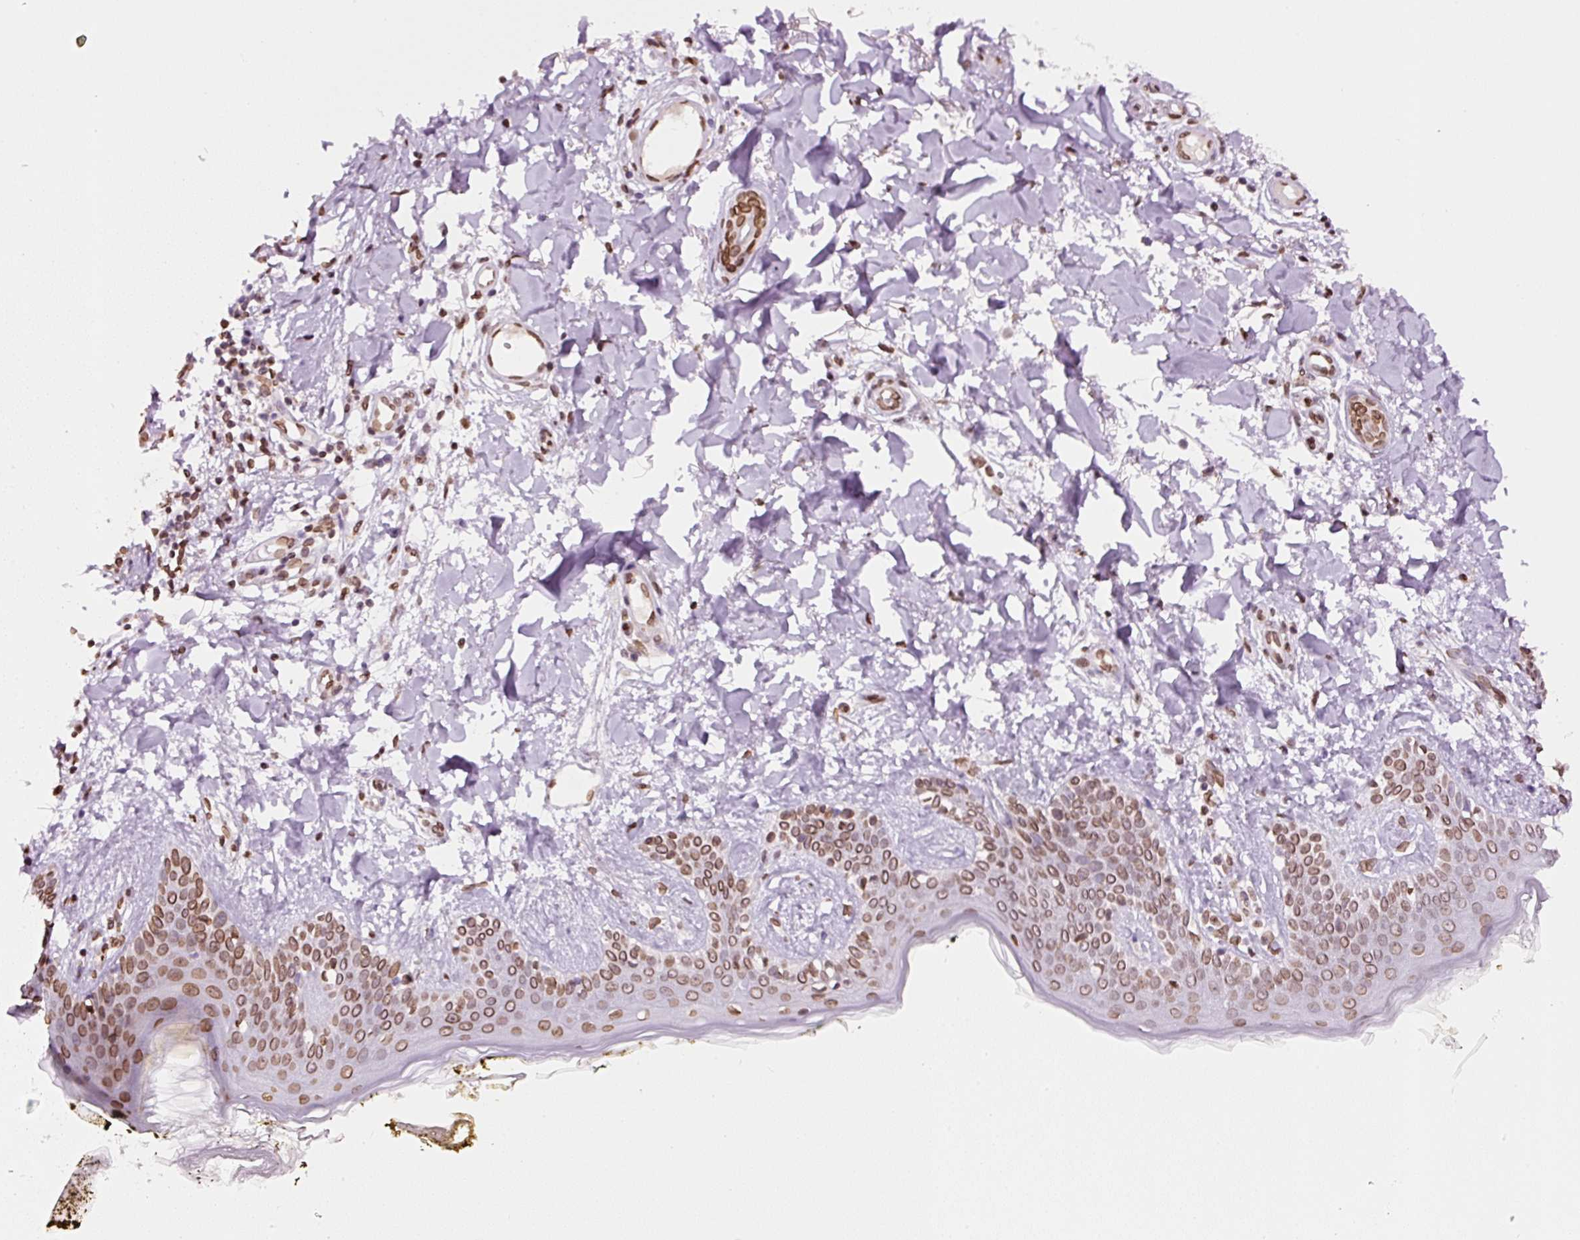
{"staining": {"intensity": "moderate", "quantity": ">75%", "location": "nuclear"}, "tissue": "skin", "cell_type": "Fibroblasts", "image_type": "normal", "snomed": [{"axis": "morphology", "description": "Normal tissue, NOS"}, {"axis": "topography", "description": "Skin"}], "caption": "Immunohistochemical staining of unremarkable human skin demonstrates medium levels of moderate nuclear positivity in approximately >75% of fibroblasts.", "gene": "ZNF224", "patient": {"sex": "female", "age": 34}}